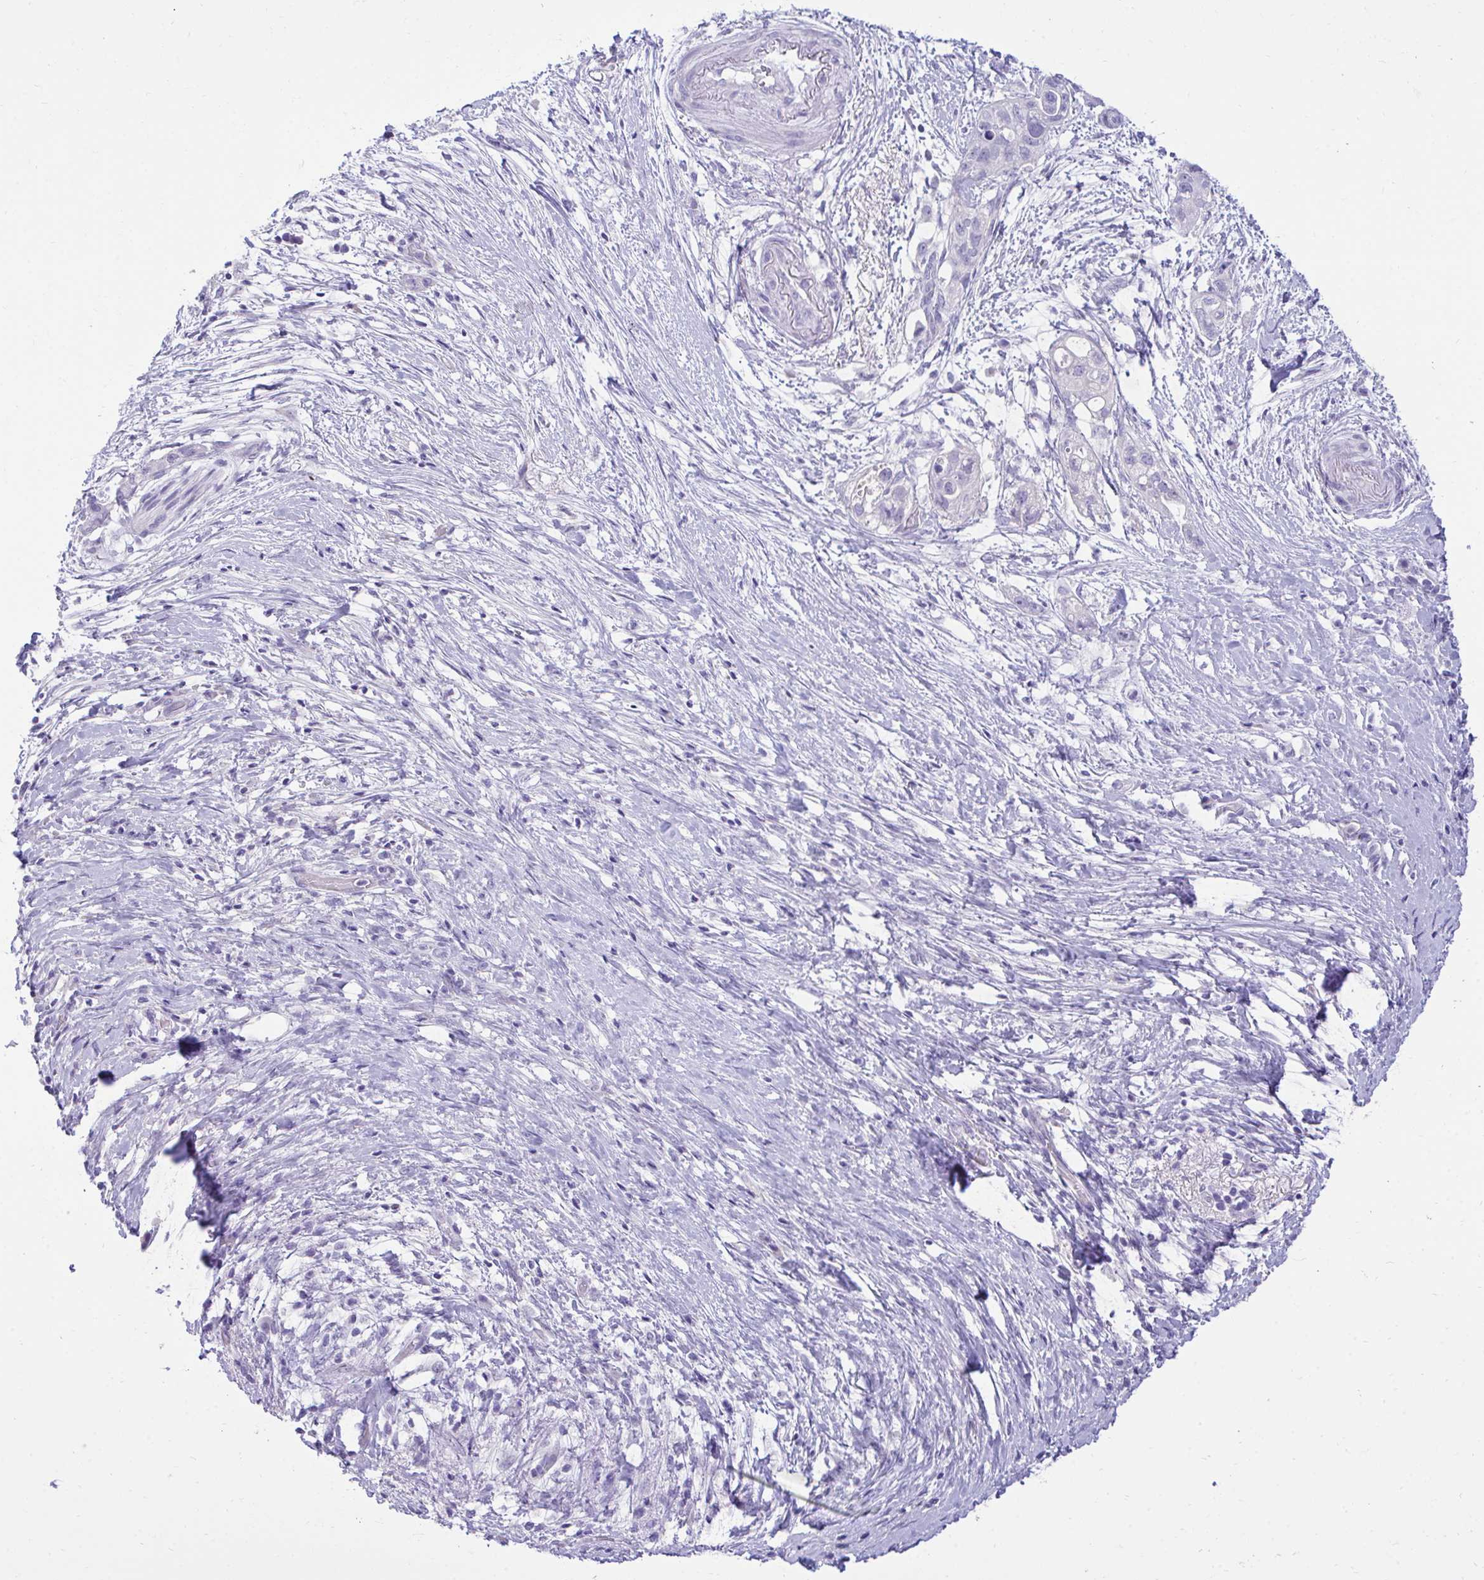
{"staining": {"intensity": "negative", "quantity": "none", "location": "none"}, "tissue": "pancreatic cancer", "cell_type": "Tumor cells", "image_type": "cancer", "snomed": [{"axis": "morphology", "description": "Adenocarcinoma, NOS"}, {"axis": "topography", "description": "Pancreas"}], "caption": "Tumor cells show no significant protein expression in pancreatic cancer.", "gene": "TMCO5A", "patient": {"sex": "female", "age": 72}}